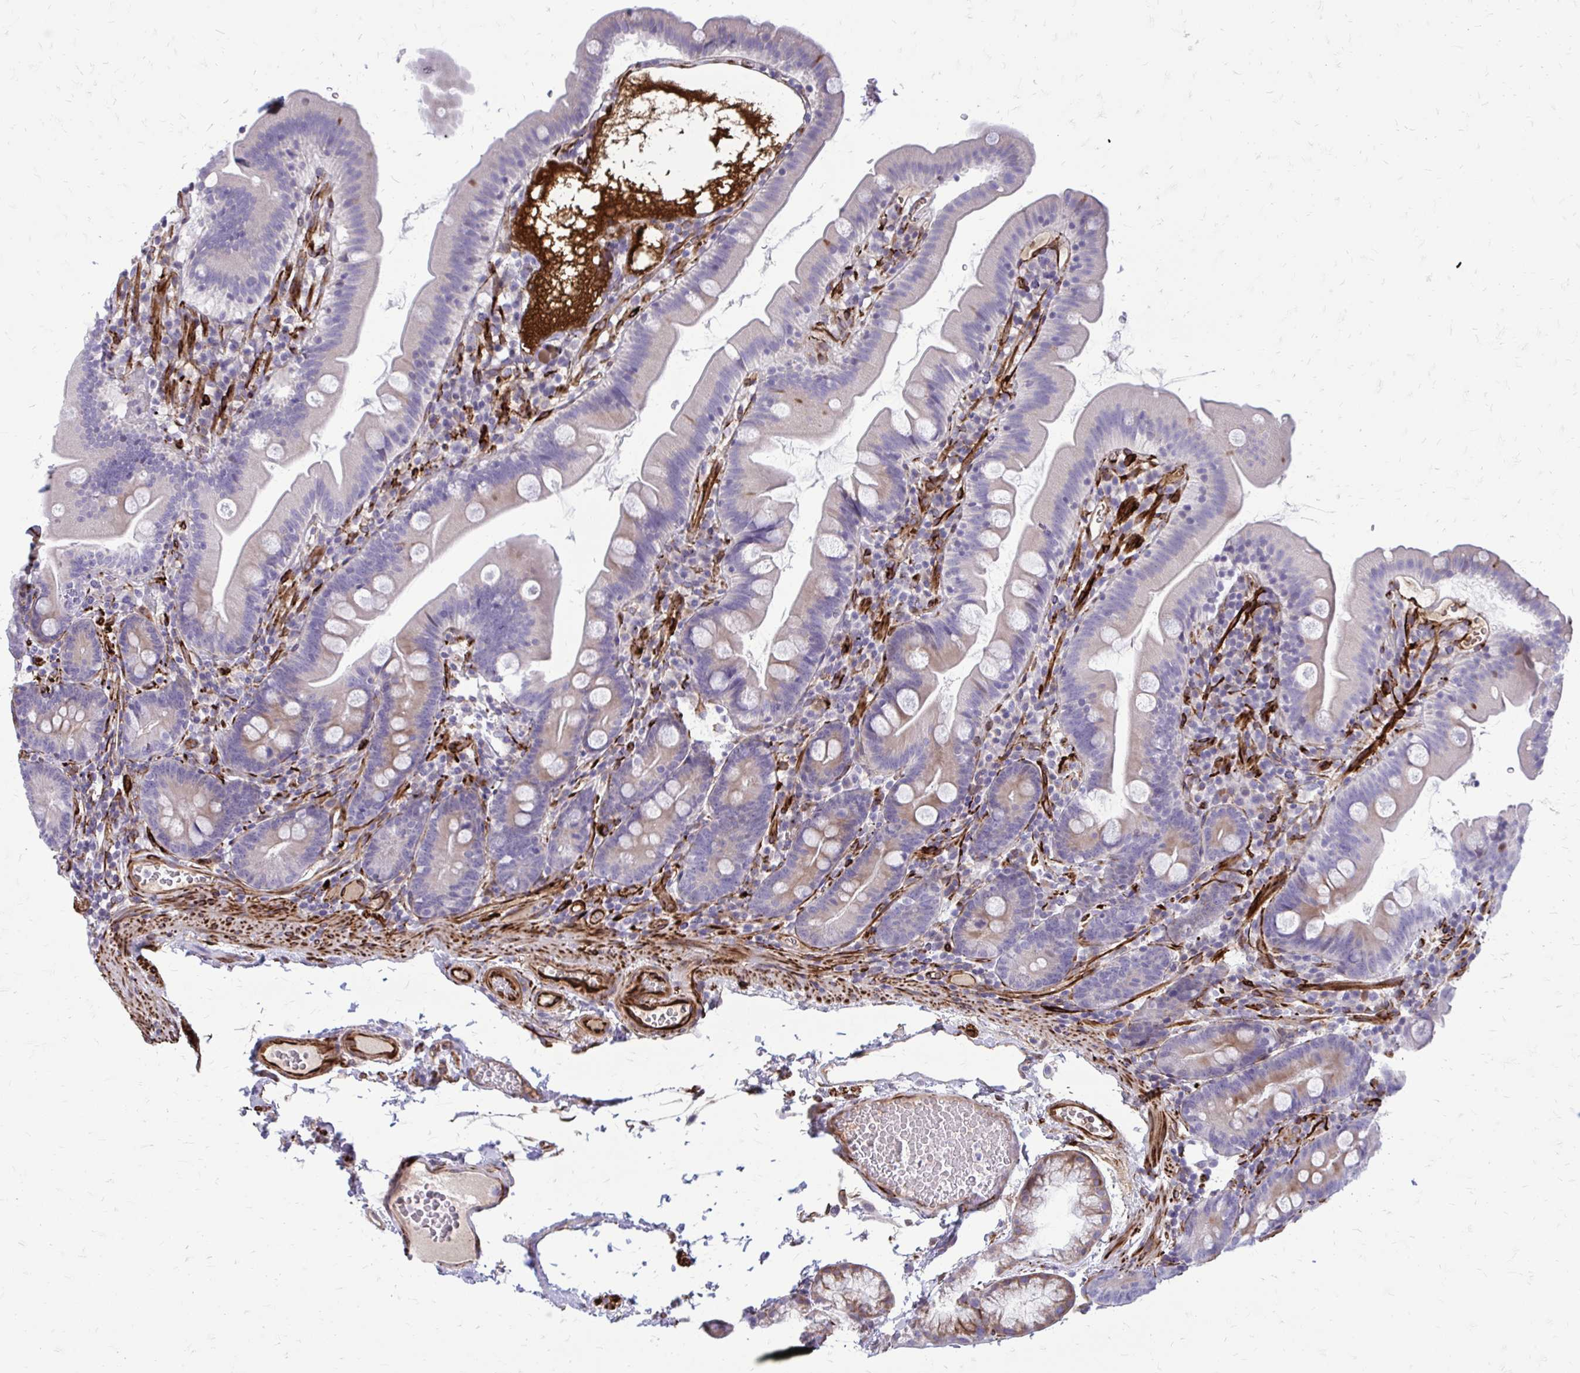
{"staining": {"intensity": "weak", "quantity": "<25%", "location": "cytoplasmic/membranous"}, "tissue": "duodenum", "cell_type": "Glandular cells", "image_type": "normal", "snomed": [{"axis": "morphology", "description": "Normal tissue, NOS"}, {"axis": "topography", "description": "Duodenum"}], "caption": "High magnification brightfield microscopy of benign duodenum stained with DAB (brown) and counterstained with hematoxylin (blue): glandular cells show no significant expression. (Brightfield microscopy of DAB (3,3'-diaminobenzidine) immunohistochemistry (IHC) at high magnification).", "gene": "BEND5", "patient": {"sex": "female", "age": 67}}